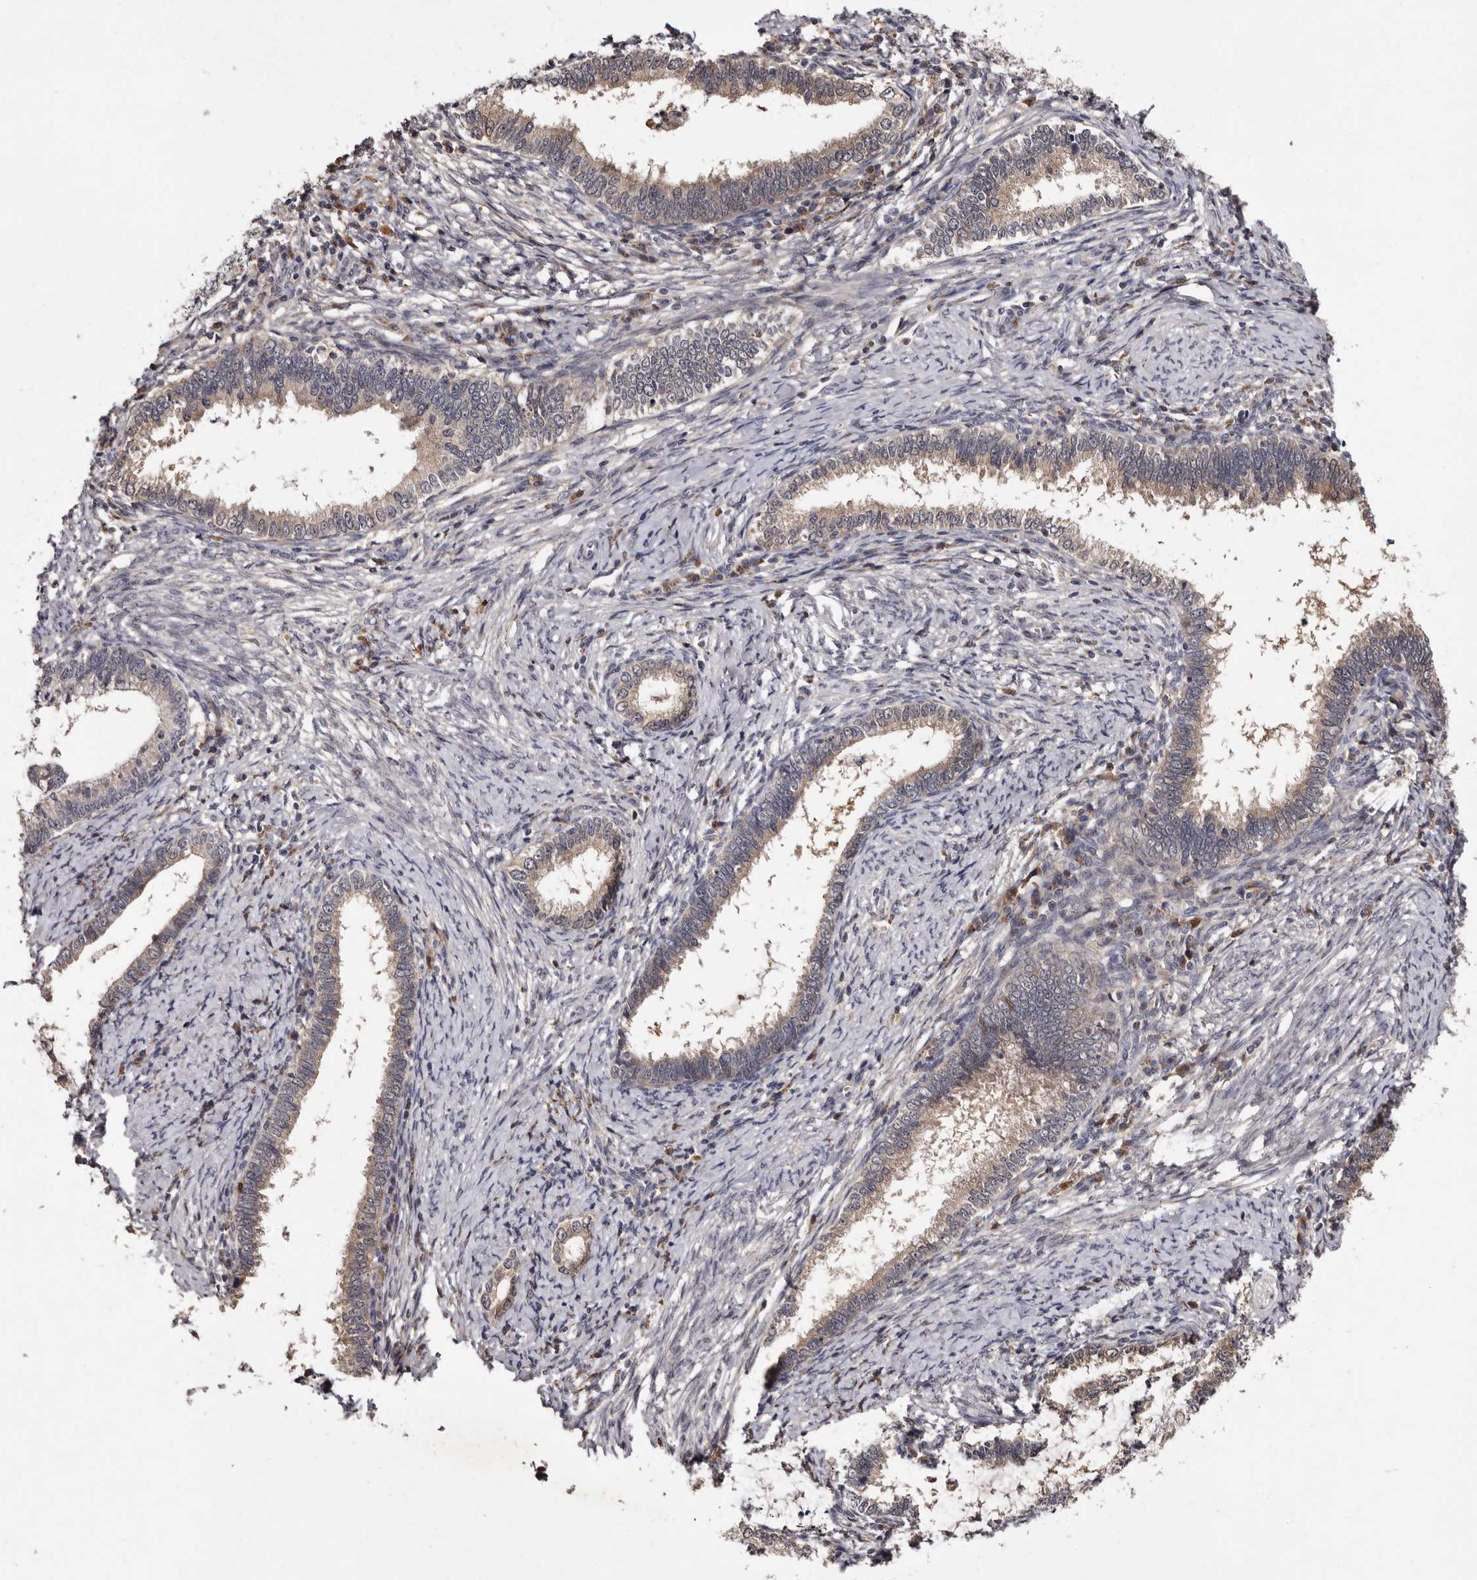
{"staining": {"intensity": "weak", "quantity": ">75%", "location": "cytoplasmic/membranous"}, "tissue": "cervical cancer", "cell_type": "Tumor cells", "image_type": "cancer", "snomed": [{"axis": "morphology", "description": "Adenocarcinoma, NOS"}, {"axis": "topography", "description": "Cervix"}], "caption": "Immunohistochemistry (IHC) of adenocarcinoma (cervical) exhibits low levels of weak cytoplasmic/membranous staining in about >75% of tumor cells.", "gene": "DNPH1", "patient": {"sex": "female", "age": 36}}